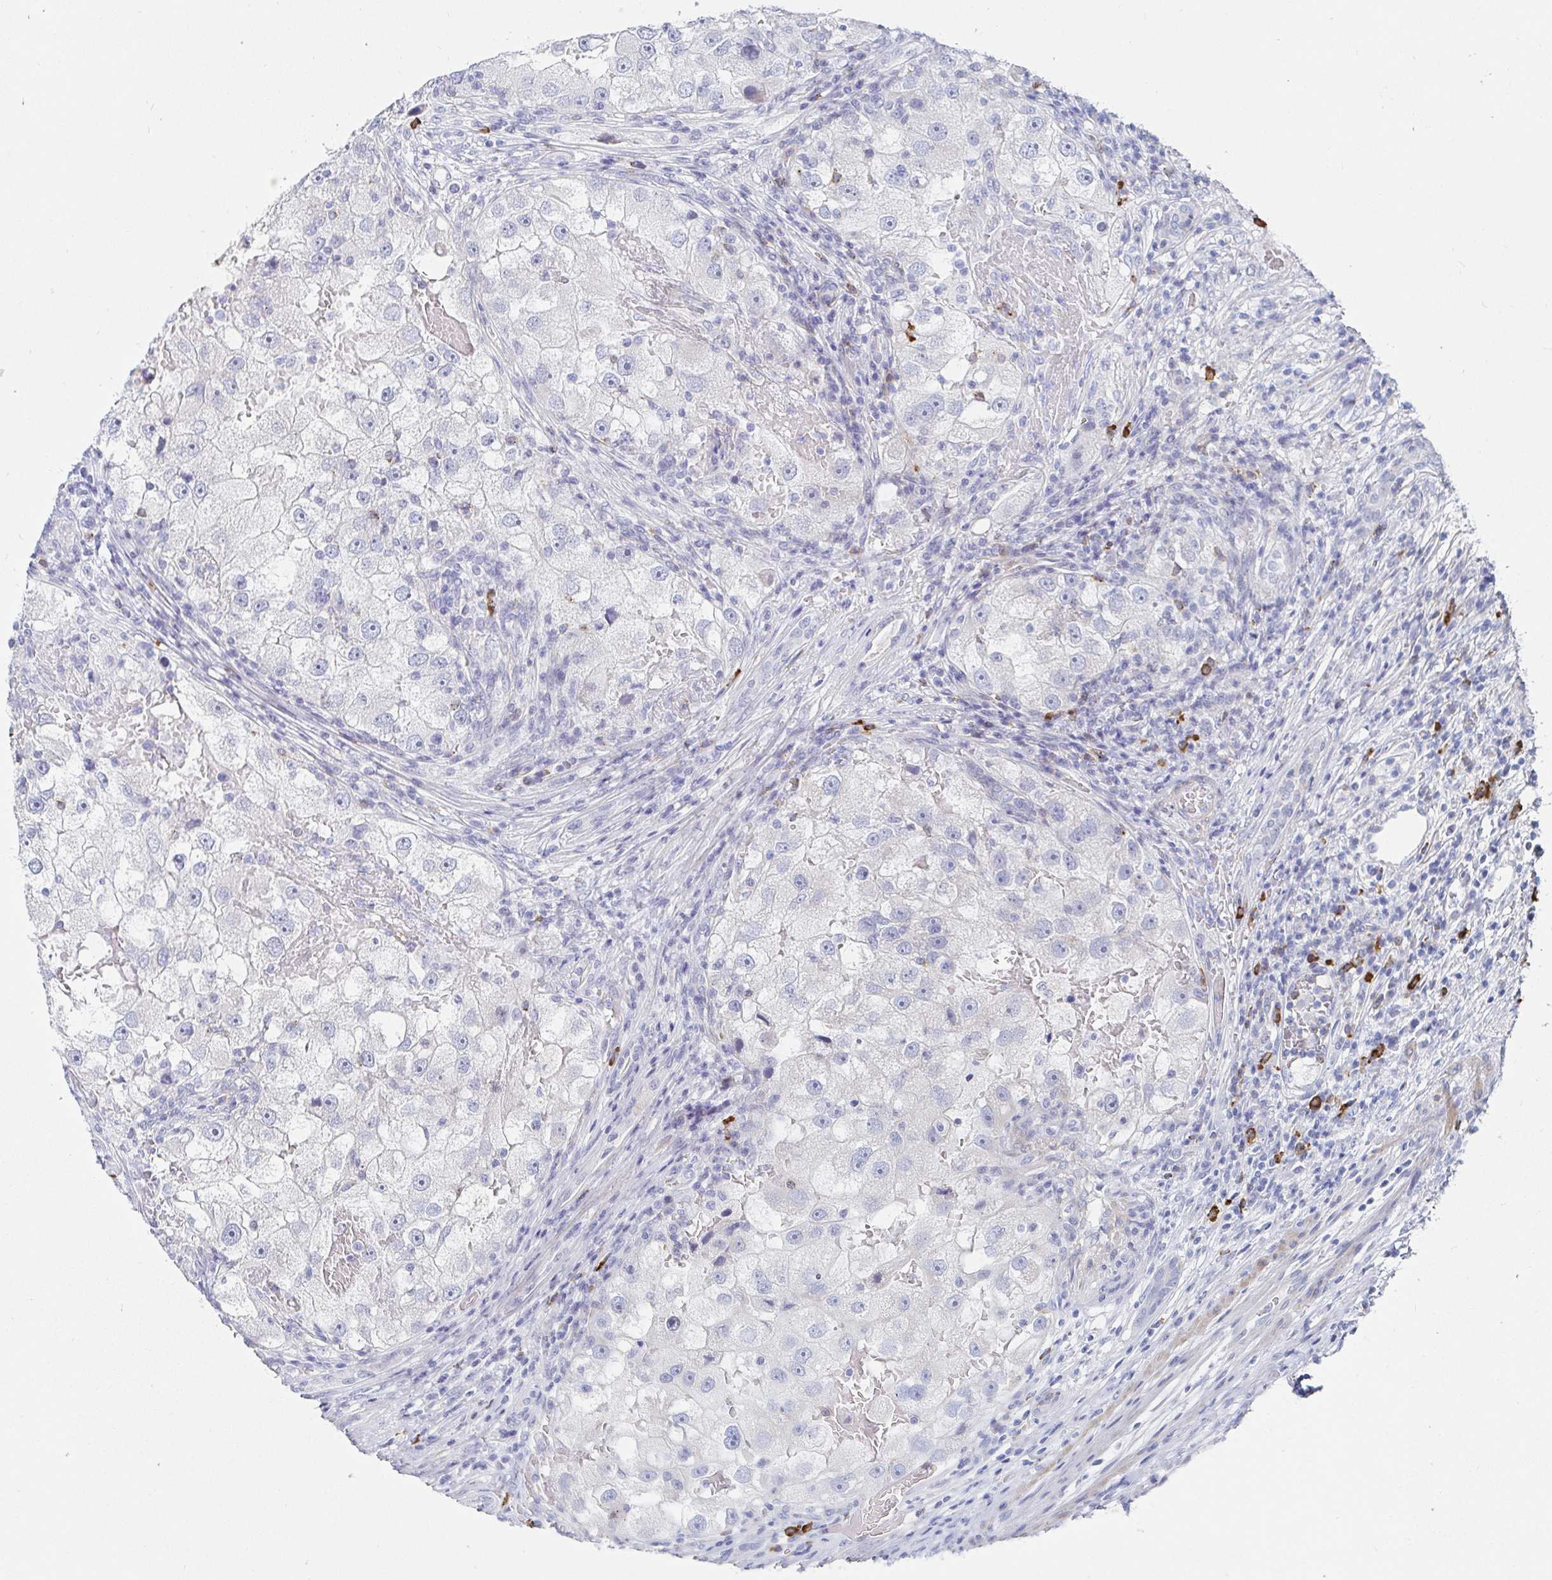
{"staining": {"intensity": "negative", "quantity": "none", "location": "none"}, "tissue": "renal cancer", "cell_type": "Tumor cells", "image_type": "cancer", "snomed": [{"axis": "morphology", "description": "Adenocarcinoma, NOS"}, {"axis": "topography", "description": "Kidney"}], "caption": "Immunohistochemistry of renal cancer shows no expression in tumor cells.", "gene": "PACSIN1", "patient": {"sex": "male", "age": 63}}